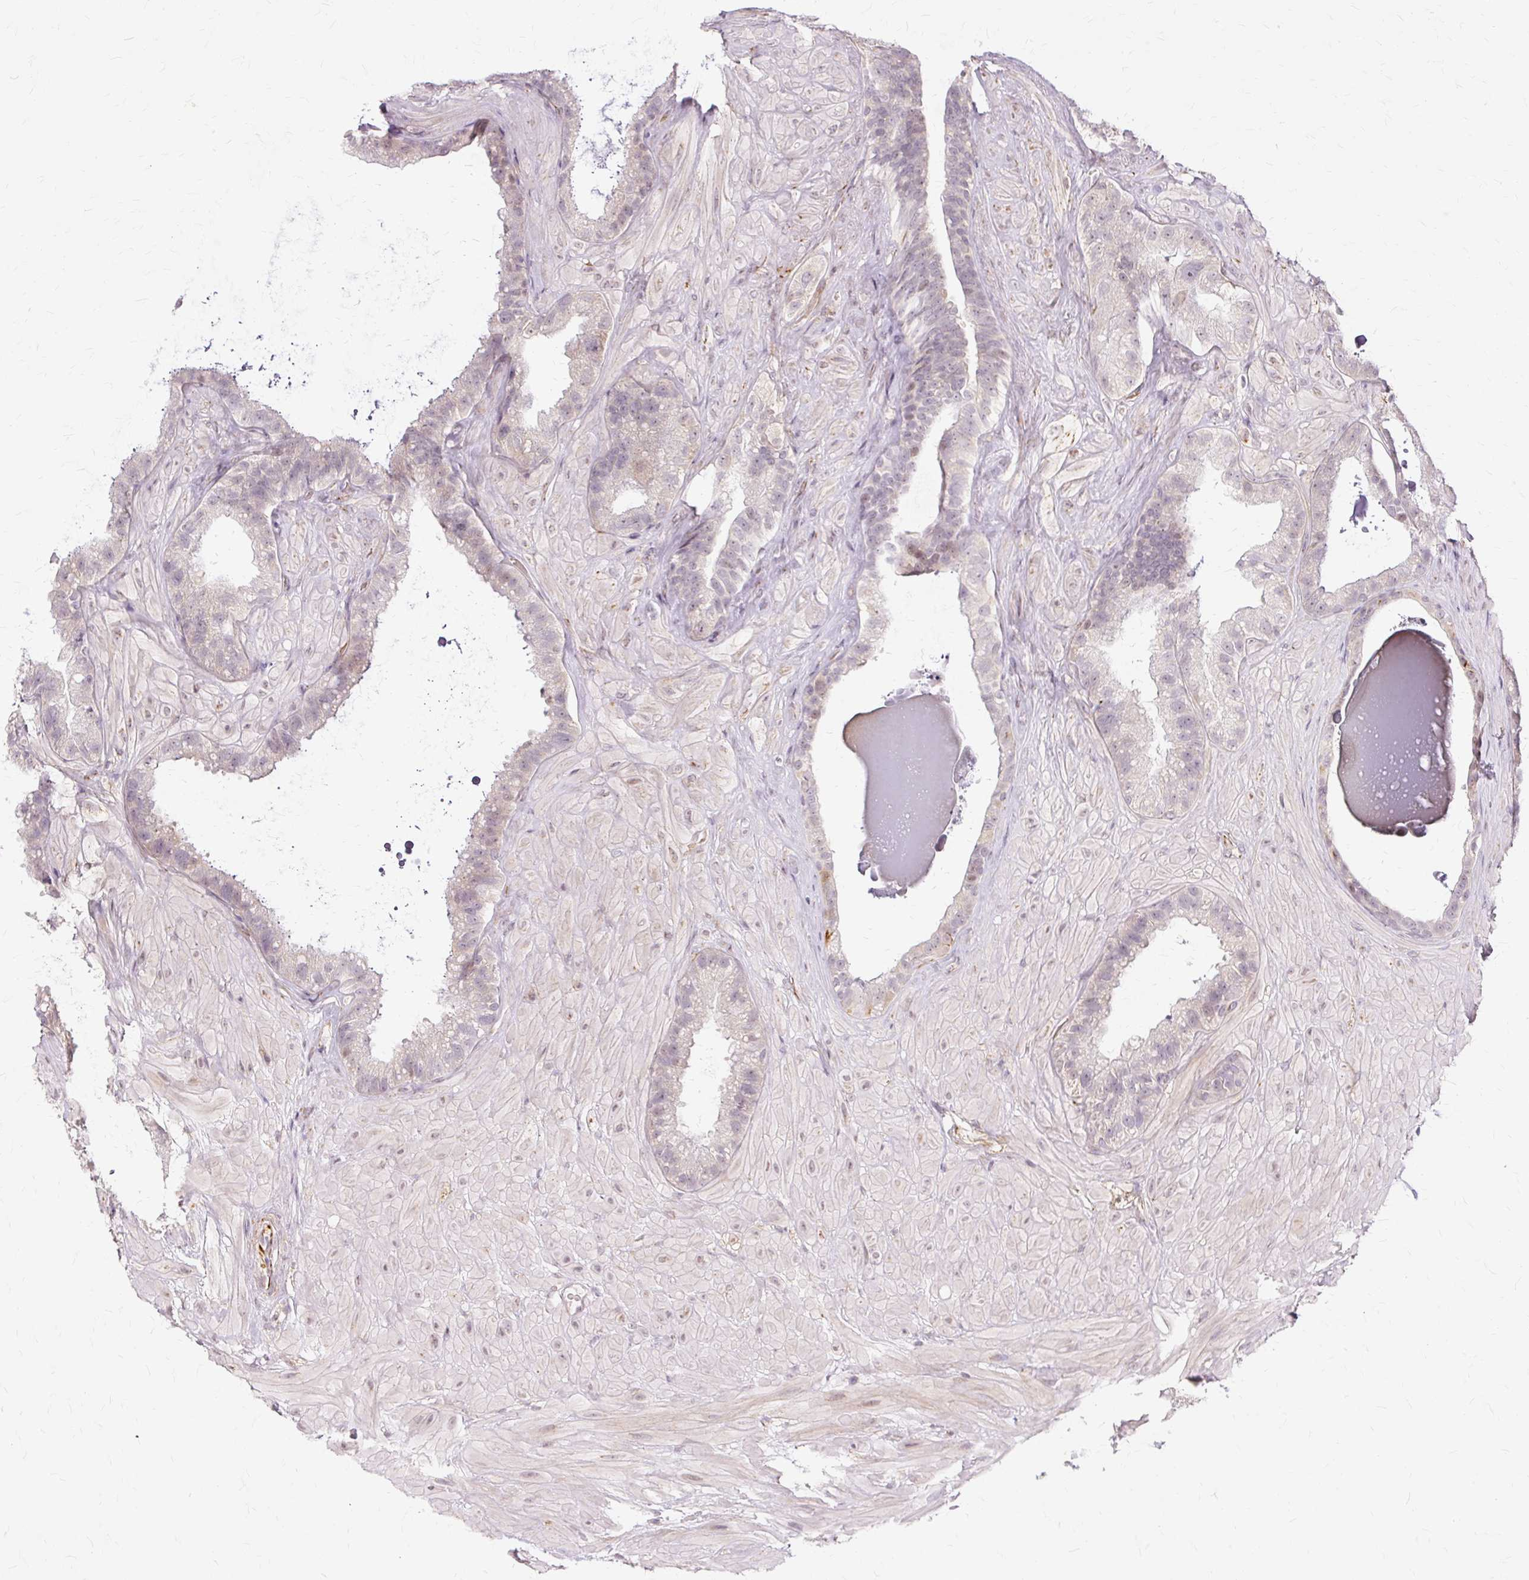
{"staining": {"intensity": "weak", "quantity": "<25%", "location": "nuclear"}, "tissue": "seminal vesicle", "cell_type": "Glandular cells", "image_type": "normal", "snomed": [{"axis": "morphology", "description": "Normal tissue, NOS"}, {"axis": "topography", "description": "Seminal veicle"}, {"axis": "topography", "description": "Peripheral nerve tissue"}], "caption": "IHC of normal seminal vesicle demonstrates no staining in glandular cells.", "gene": "MMACHC", "patient": {"sex": "male", "age": 76}}